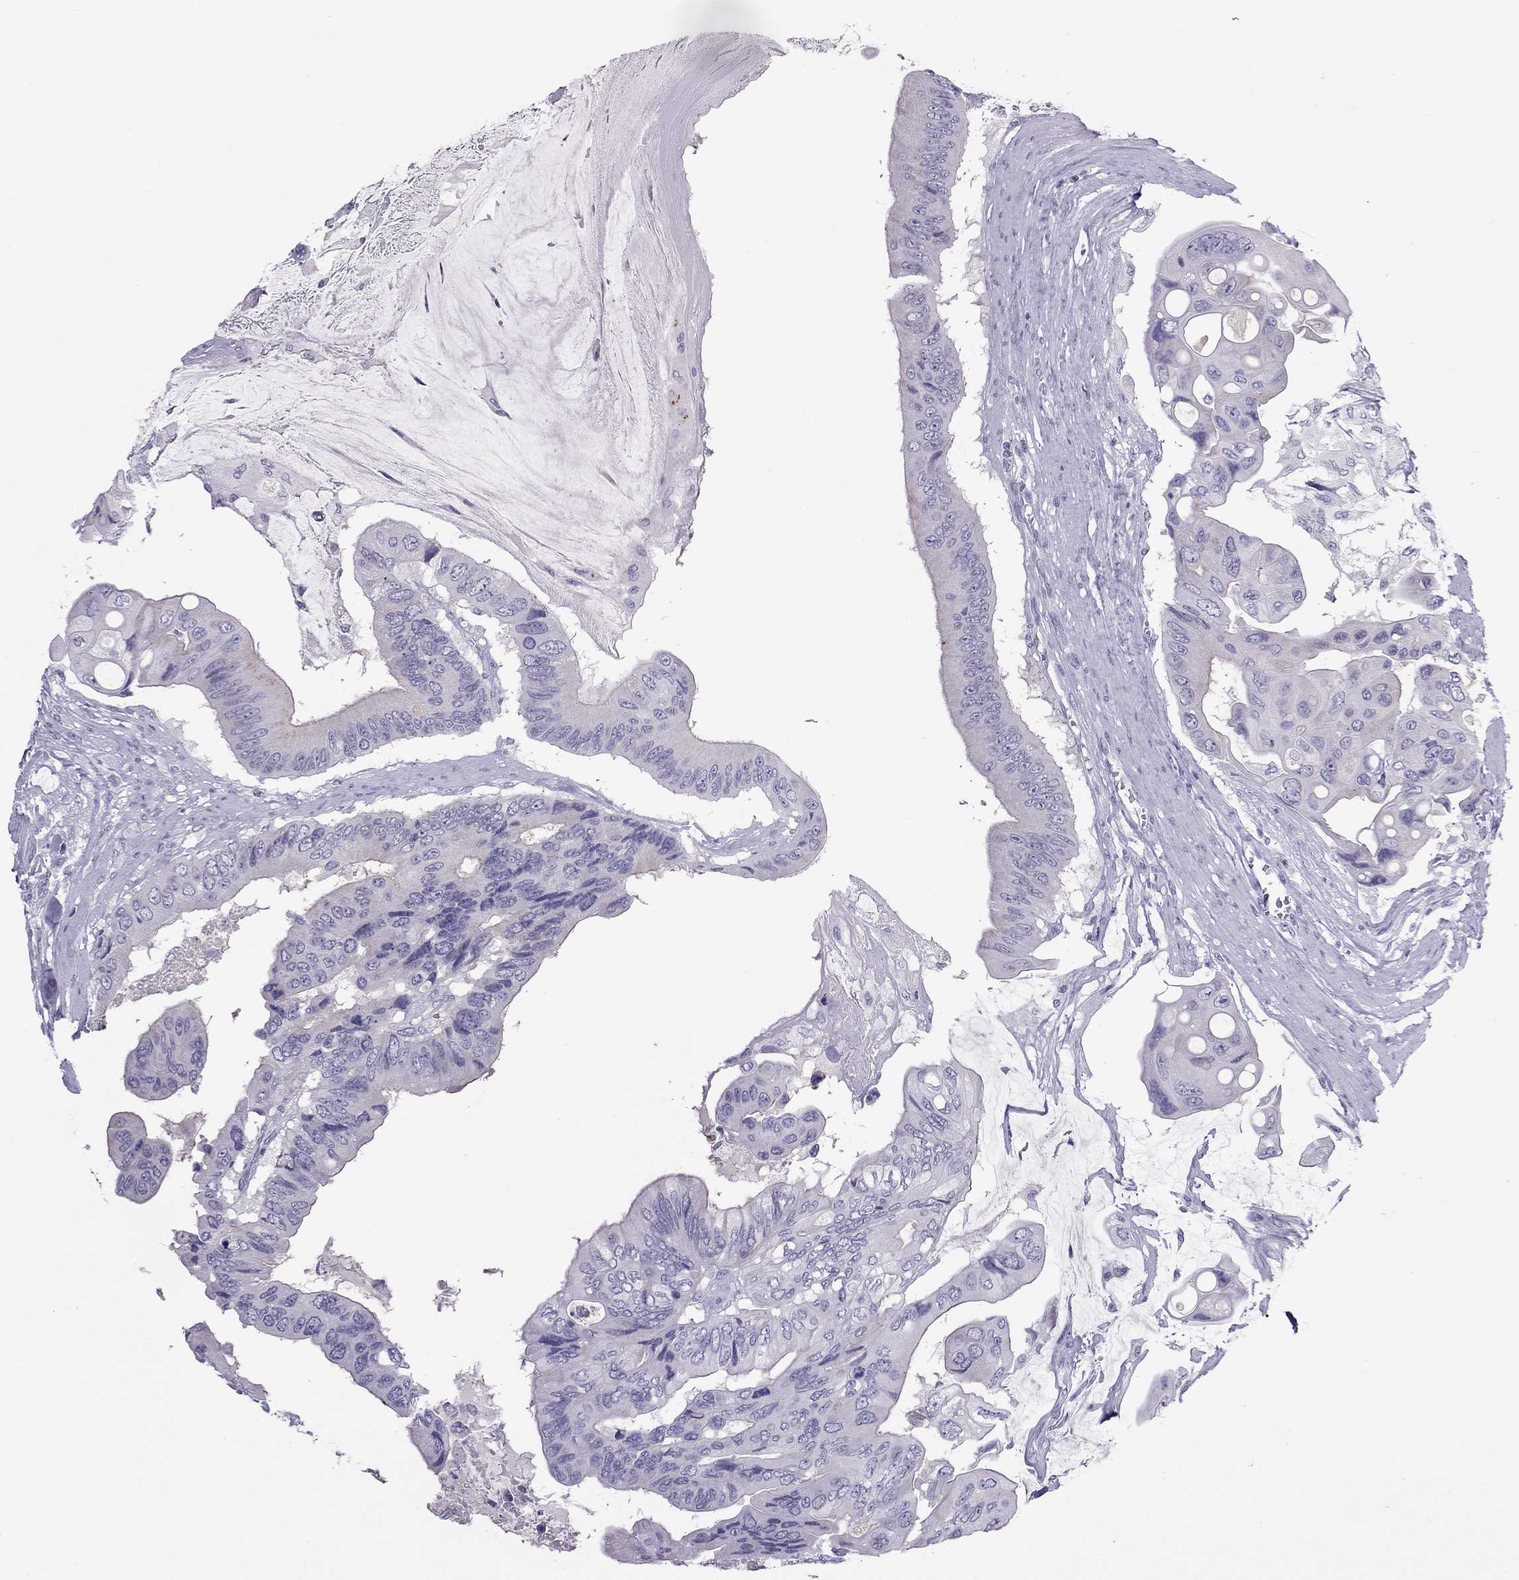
{"staining": {"intensity": "negative", "quantity": "none", "location": "none"}, "tissue": "colorectal cancer", "cell_type": "Tumor cells", "image_type": "cancer", "snomed": [{"axis": "morphology", "description": "Adenocarcinoma, NOS"}, {"axis": "topography", "description": "Rectum"}], "caption": "The immunohistochemistry image has no significant expression in tumor cells of colorectal cancer (adenocarcinoma) tissue. (Brightfield microscopy of DAB (3,3'-diaminobenzidine) IHC at high magnification).", "gene": "TEX14", "patient": {"sex": "male", "age": 63}}